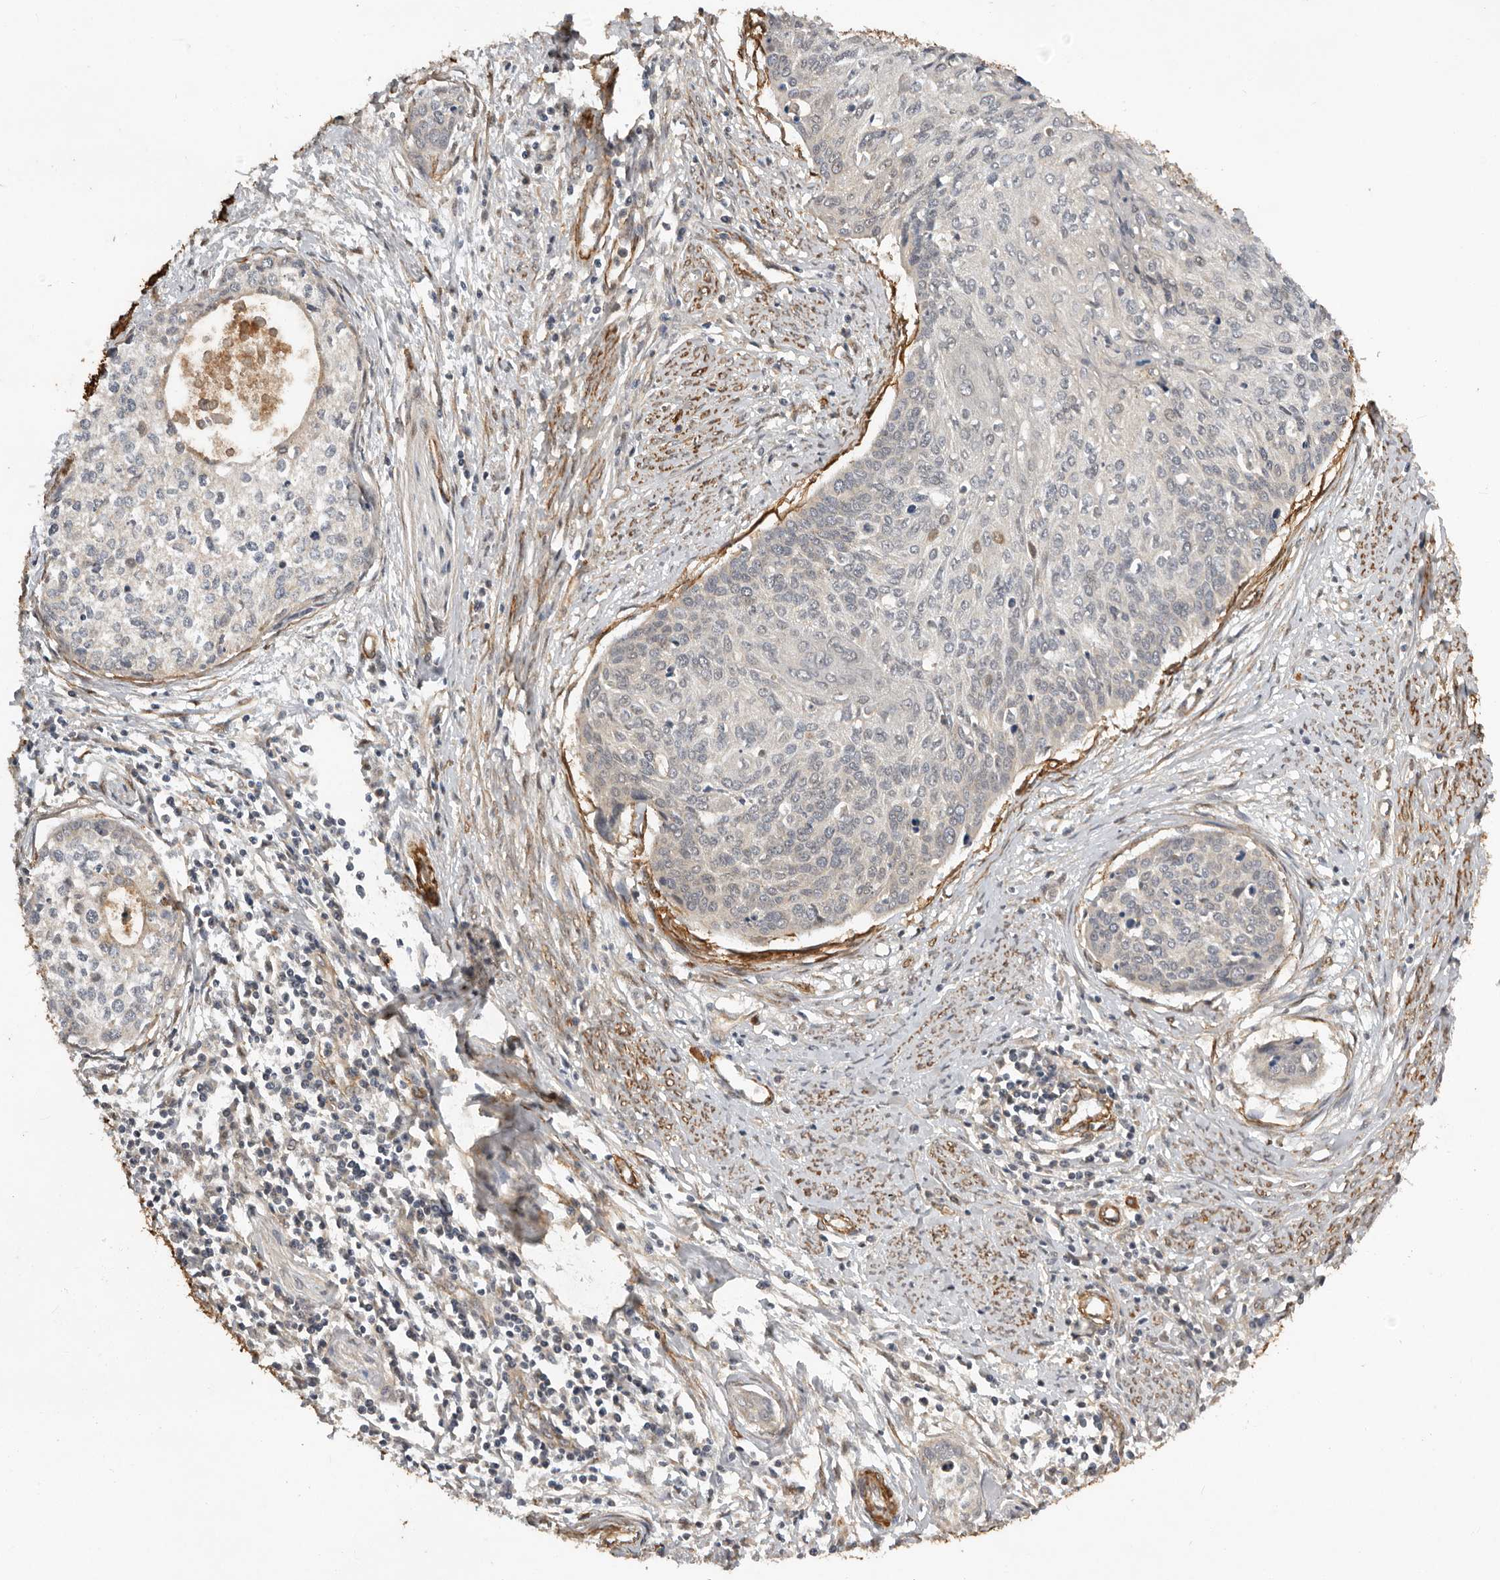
{"staining": {"intensity": "negative", "quantity": "none", "location": "none"}, "tissue": "cervical cancer", "cell_type": "Tumor cells", "image_type": "cancer", "snomed": [{"axis": "morphology", "description": "Squamous cell carcinoma, NOS"}, {"axis": "topography", "description": "Cervix"}], "caption": "Cervical cancer stained for a protein using immunohistochemistry shows no positivity tumor cells.", "gene": "RNF157", "patient": {"sex": "female", "age": 37}}